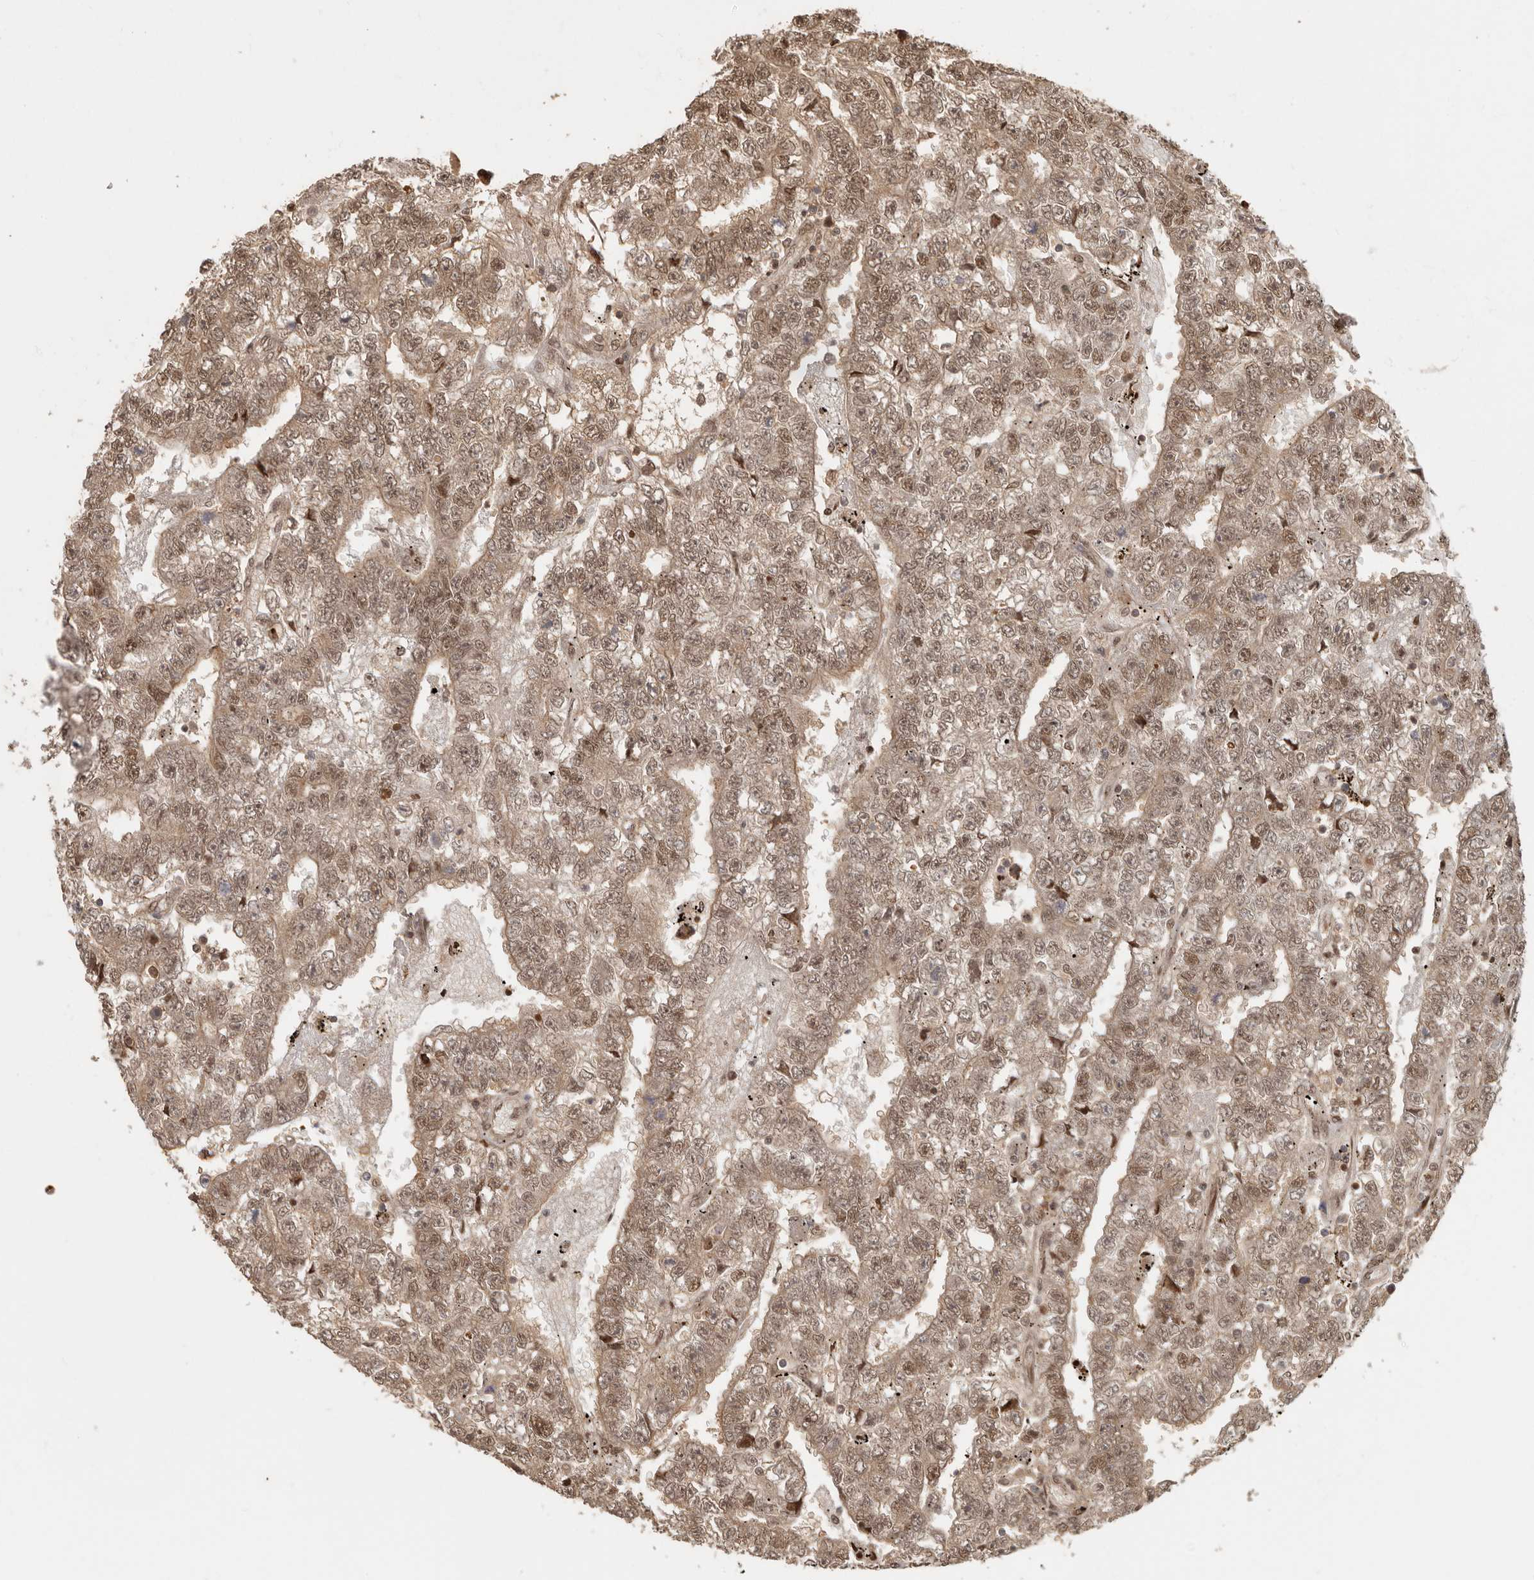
{"staining": {"intensity": "moderate", "quantity": ">75%", "location": "cytoplasmic/membranous,nuclear"}, "tissue": "testis cancer", "cell_type": "Tumor cells", "image_type": "cancer", "snomed": [{"axis": "morphology", "description": "Carcinoma, Embryonal, NOS"}, {"axis": "topography", "description": "Testis"}], "caption": "Testis cancer (embryonal carcinoma) tissue reveals moderate cytoplasmic/membranous and nuclear expression in about >75% of tumor cells (brown staining indicates protein expression, while blue staining denotes nuclei).", "gene": "PSMA5", "patient": {"sex": "male", "age": 25}}